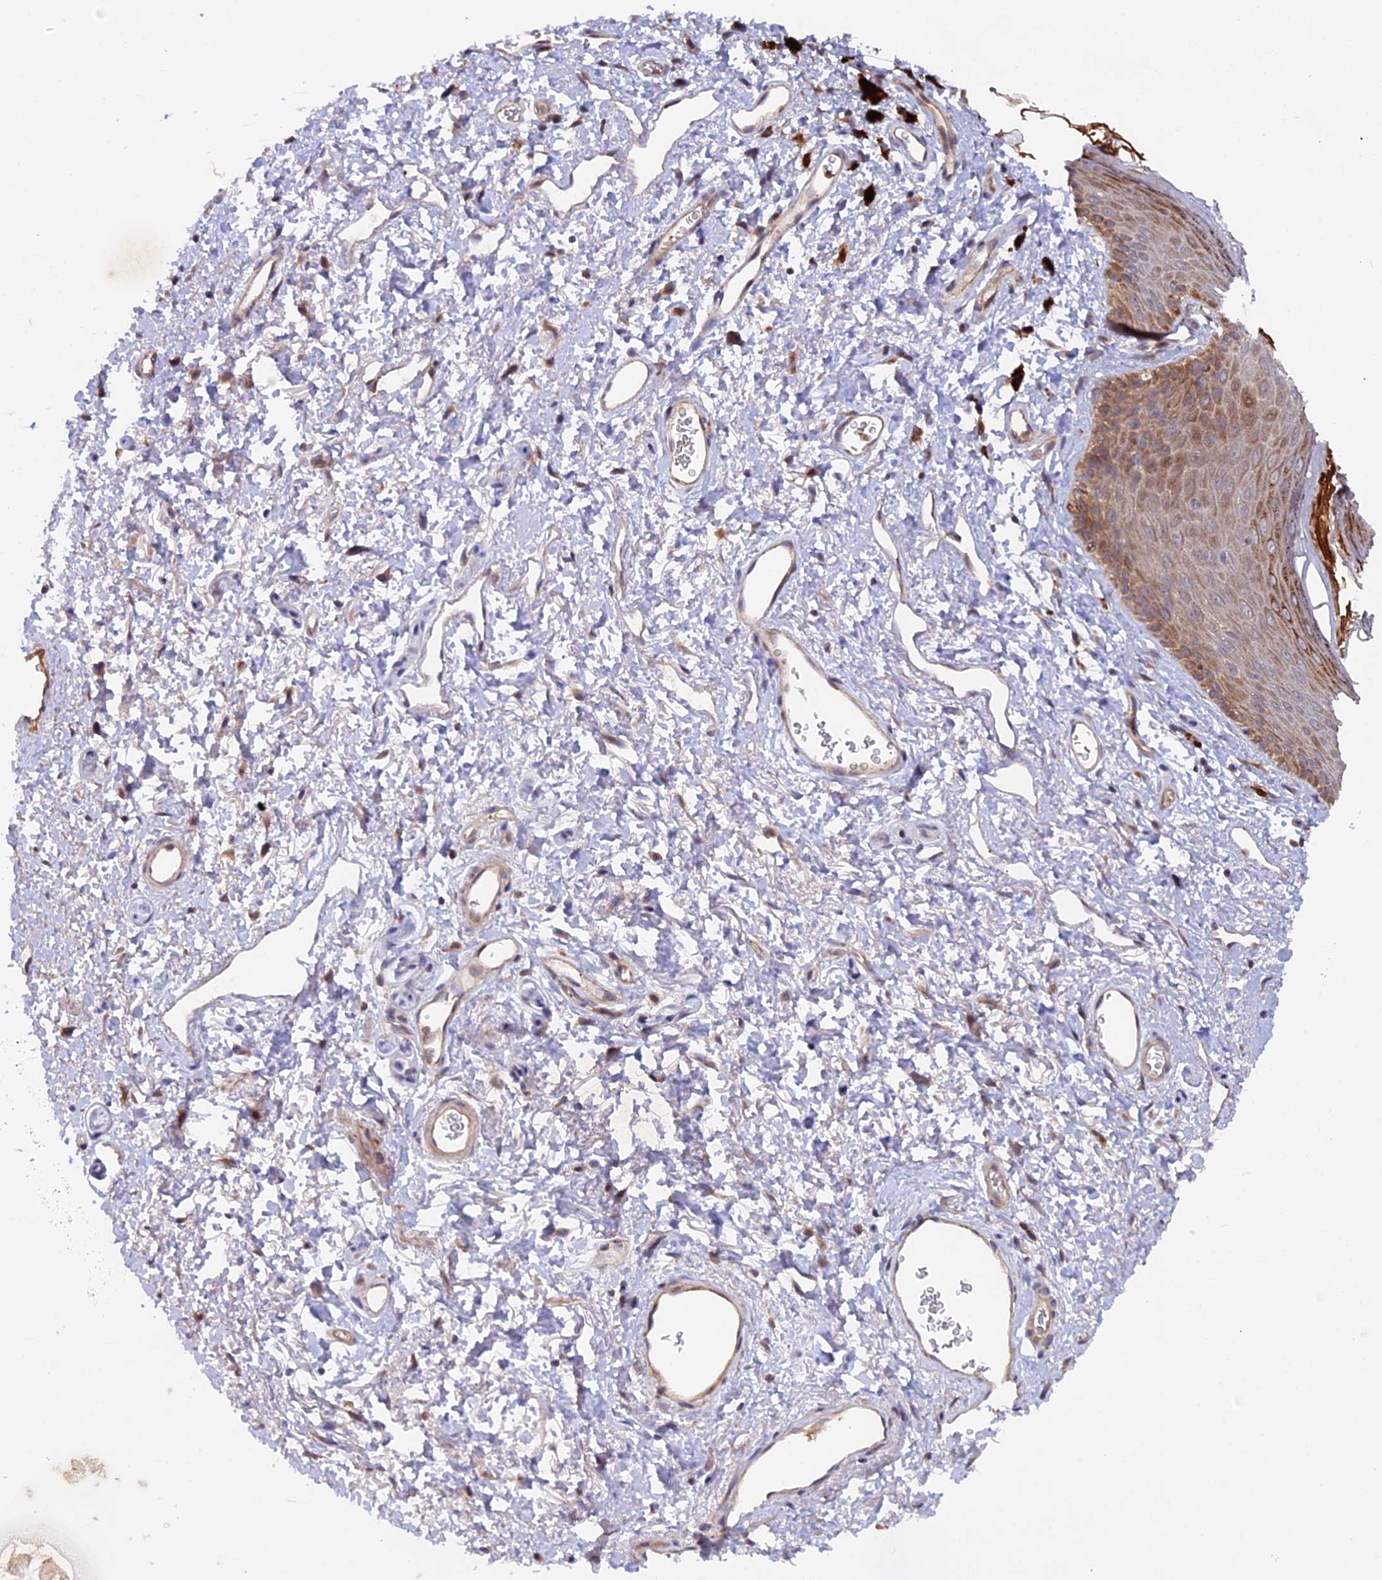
{"staining": {"intensity": "moderate", "quantity": "25%-75%", "location": "cytoplasmic/membranous"}, "tissue": "skin", "cell_type": "Epidermal cells", "image_type": "normal", "snomed": [{"axis": "morphology", "description": "Normal tissue, NOS"}, {"axis": "topography", "description": "Anal"}], "caption": "Skin was stained to show a protein in brown. There is medium levels of moderate cytoplasmic/membranous positivity in approximately 25%-75% of epidermal cells. Ihc stains the protein in brown and the nuclei are stained blue.", "gene": "FERMT1", "patient": {"sex": "female", "age": 46}}